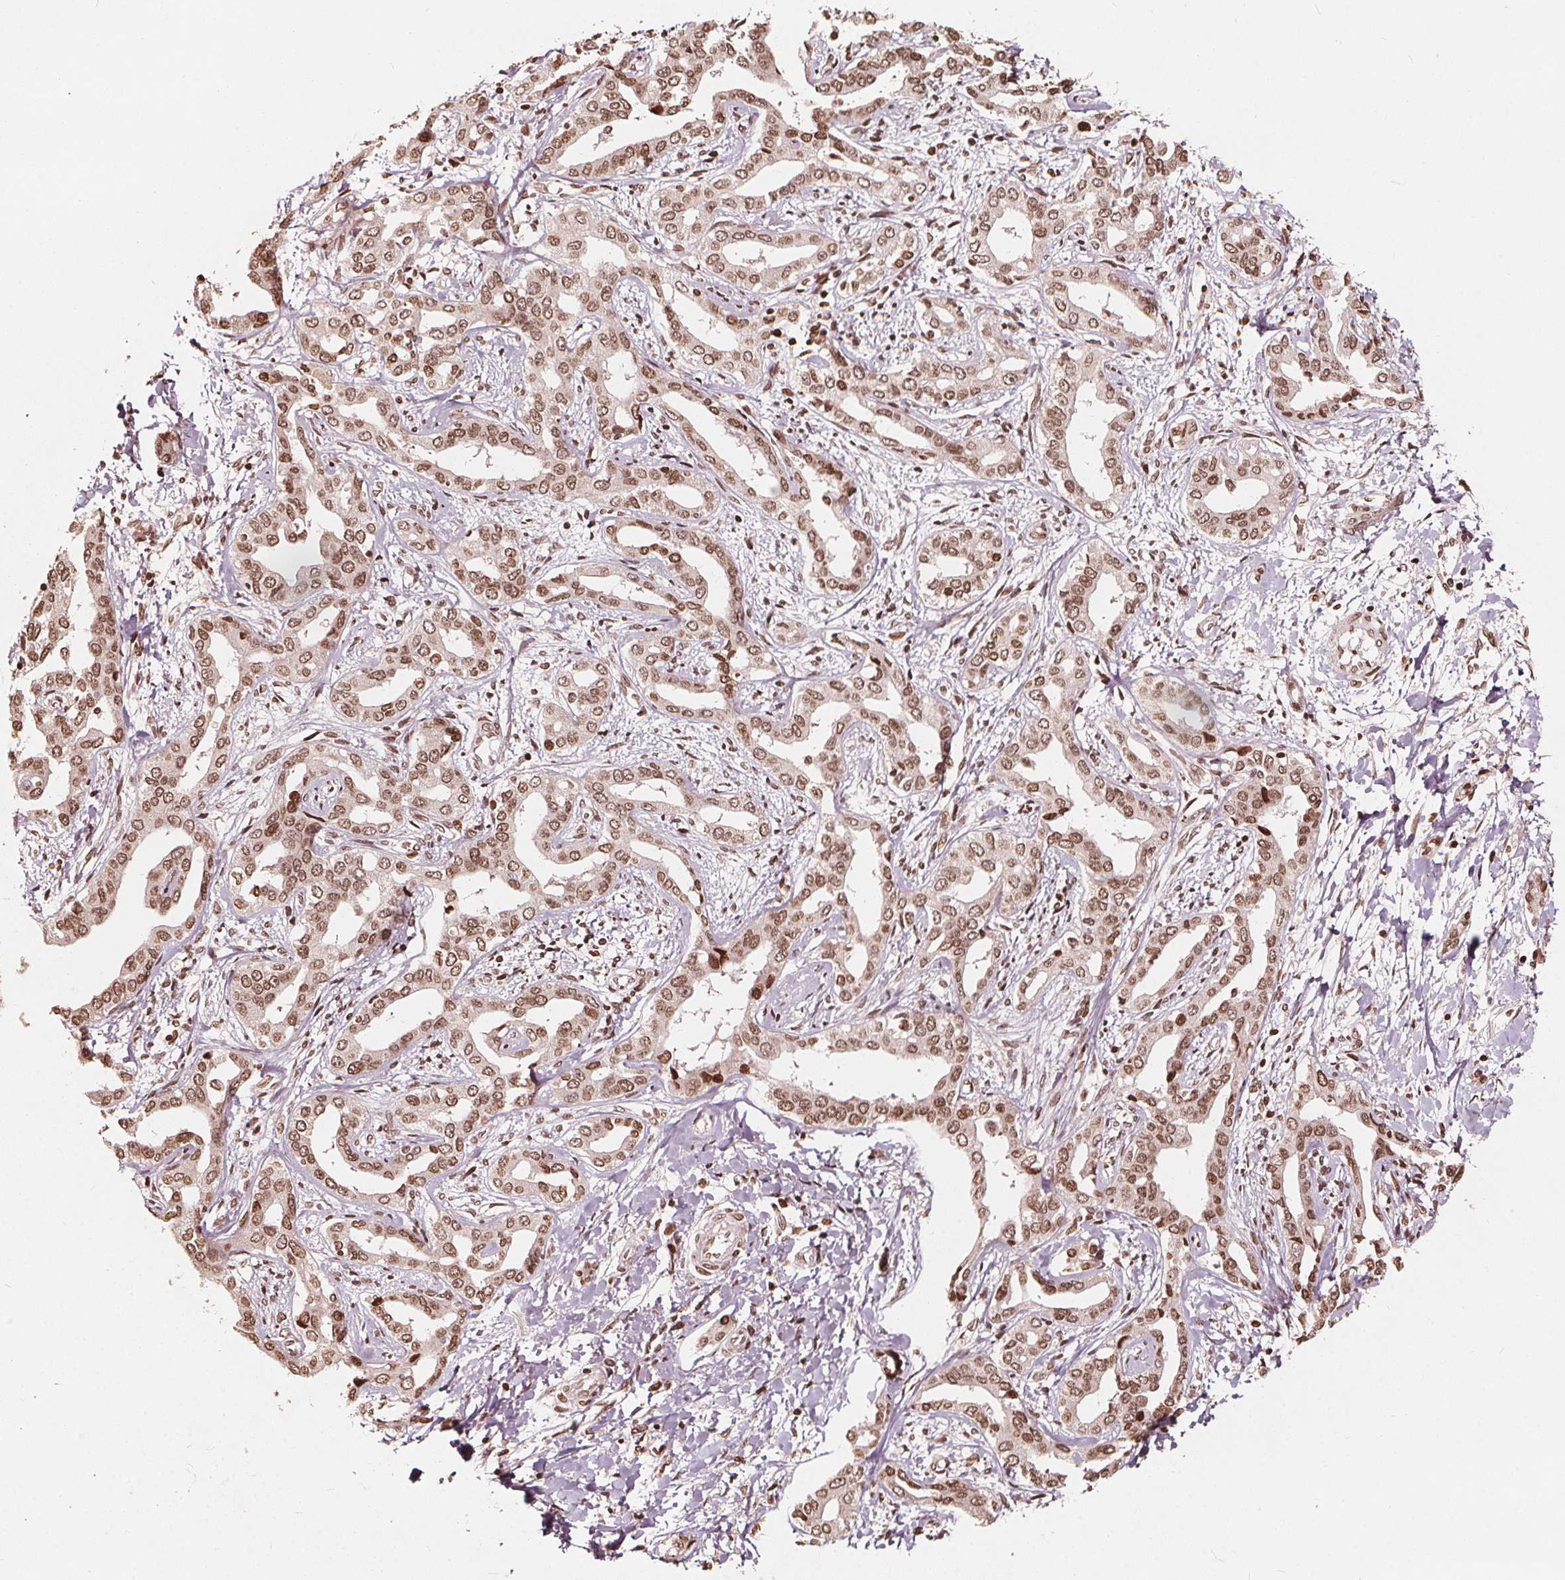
{"staining": {"intensity": "moderate", "quantity": ">75%", "location": "nuclear"}, "tissue": "liver cancer", "cell_type": "Tumor cells", "image_type": "cancer", "snomed": [{"axis": "morphology", "description": "Cholangiocarcinoma"}, {"axis": "topography", "description": "Liver"}], "caption": "Tumor cells show medium levels of moderate nuclear staining in approximately >75% of cells in liver cancer.", "gene": "H3C14", "patient": {"sex": "male", "age": 59}}